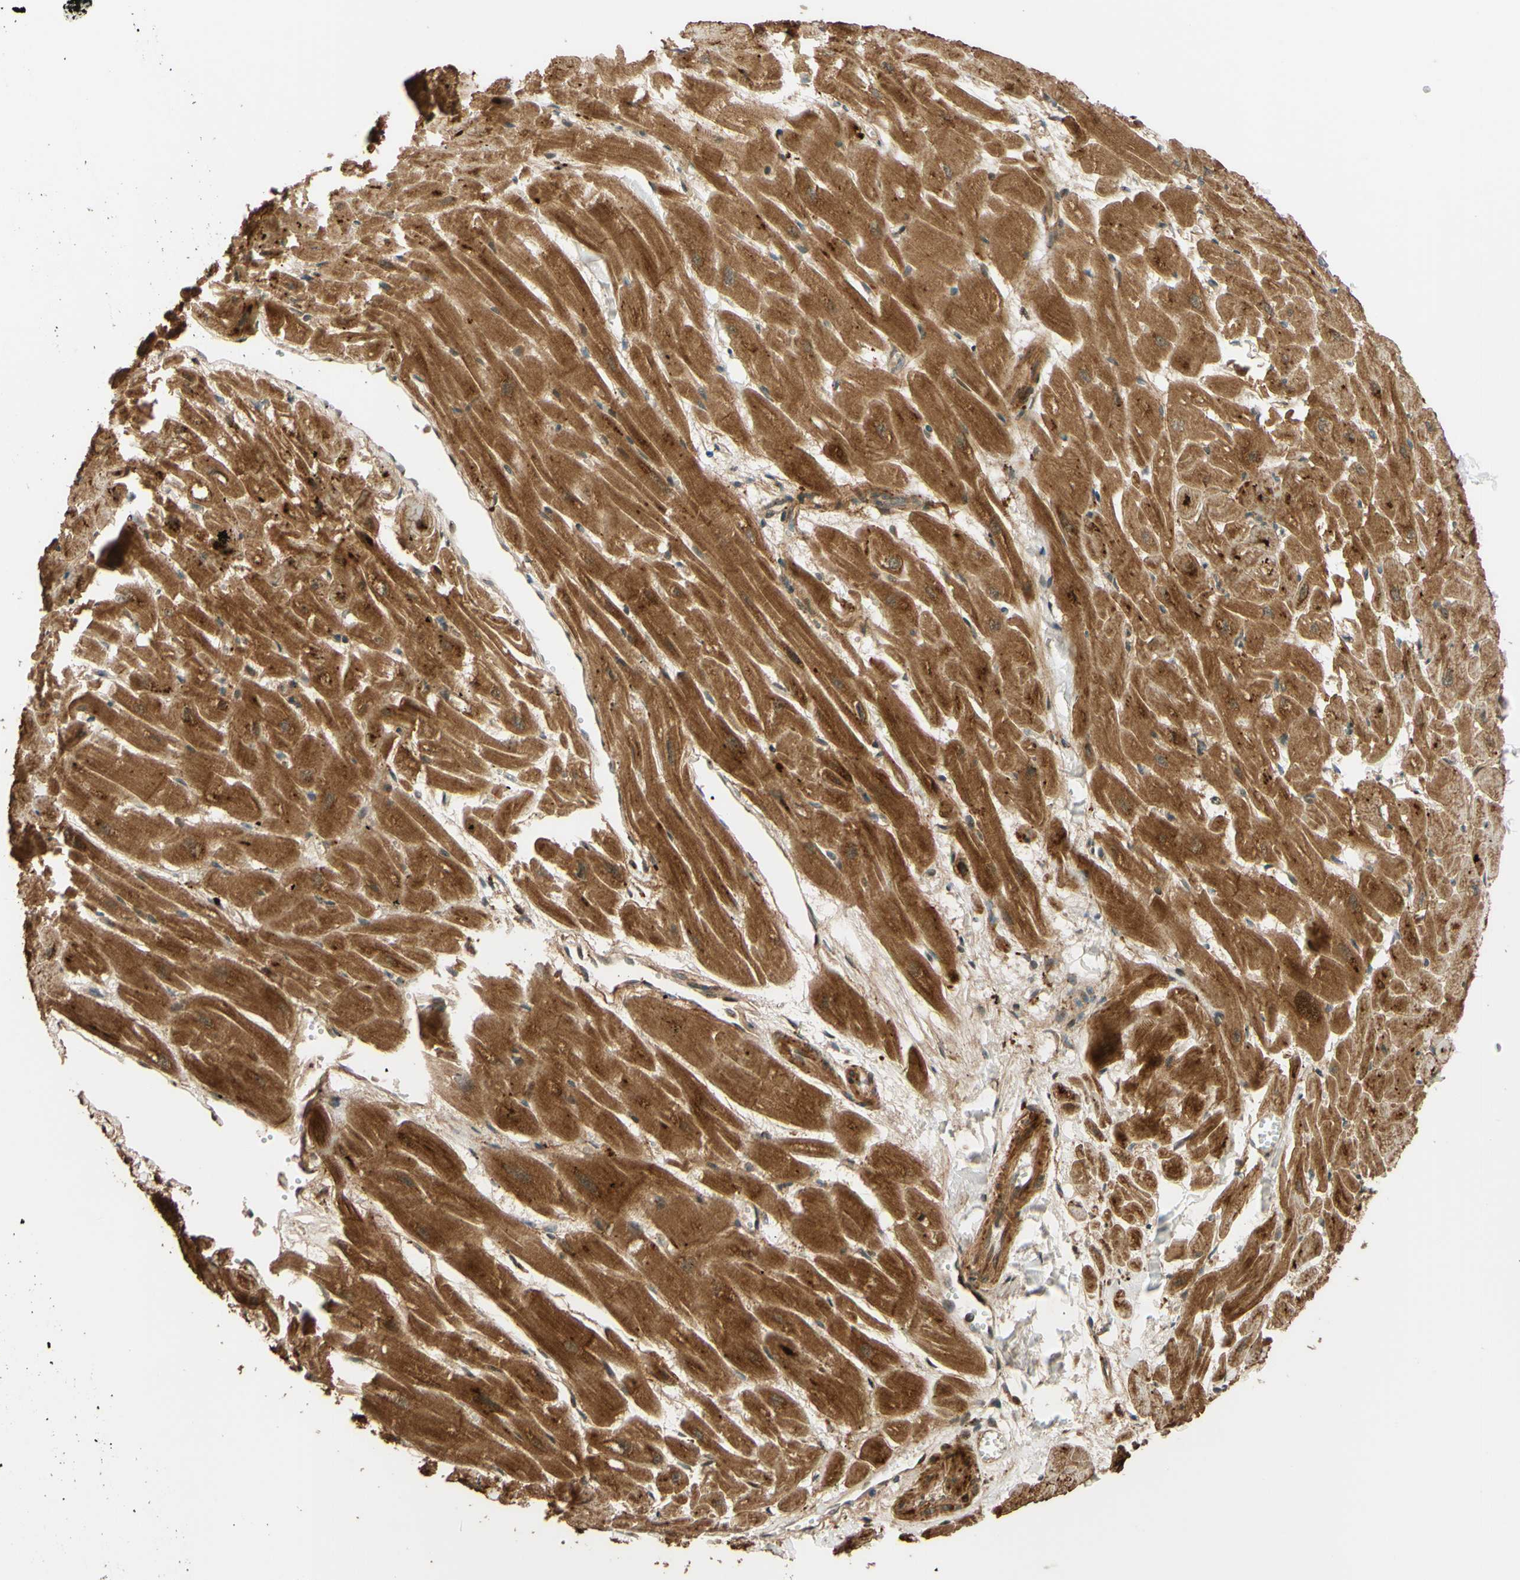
{"staining": {"intensity": "moderate", "quantity": ">75%", "location": "cytoplasmic/membranous"}, "tissue": "heart muscle", "cell_type": "Cardiomyocytes", "image_type": "normal", "snomed": [{"axis": "morphology", "description": "Normal tissue, NOS"}, {"axis": "topography", "description": "Heart"}], "caption": "Human heart muscle stained for a protein (brown) displays moderate cytoplasmic/membranous positive staining in approximately >75% of cardiomyocytes.", "gene": "RNF19A", "patient": {"sex": "female", "age": 19}}